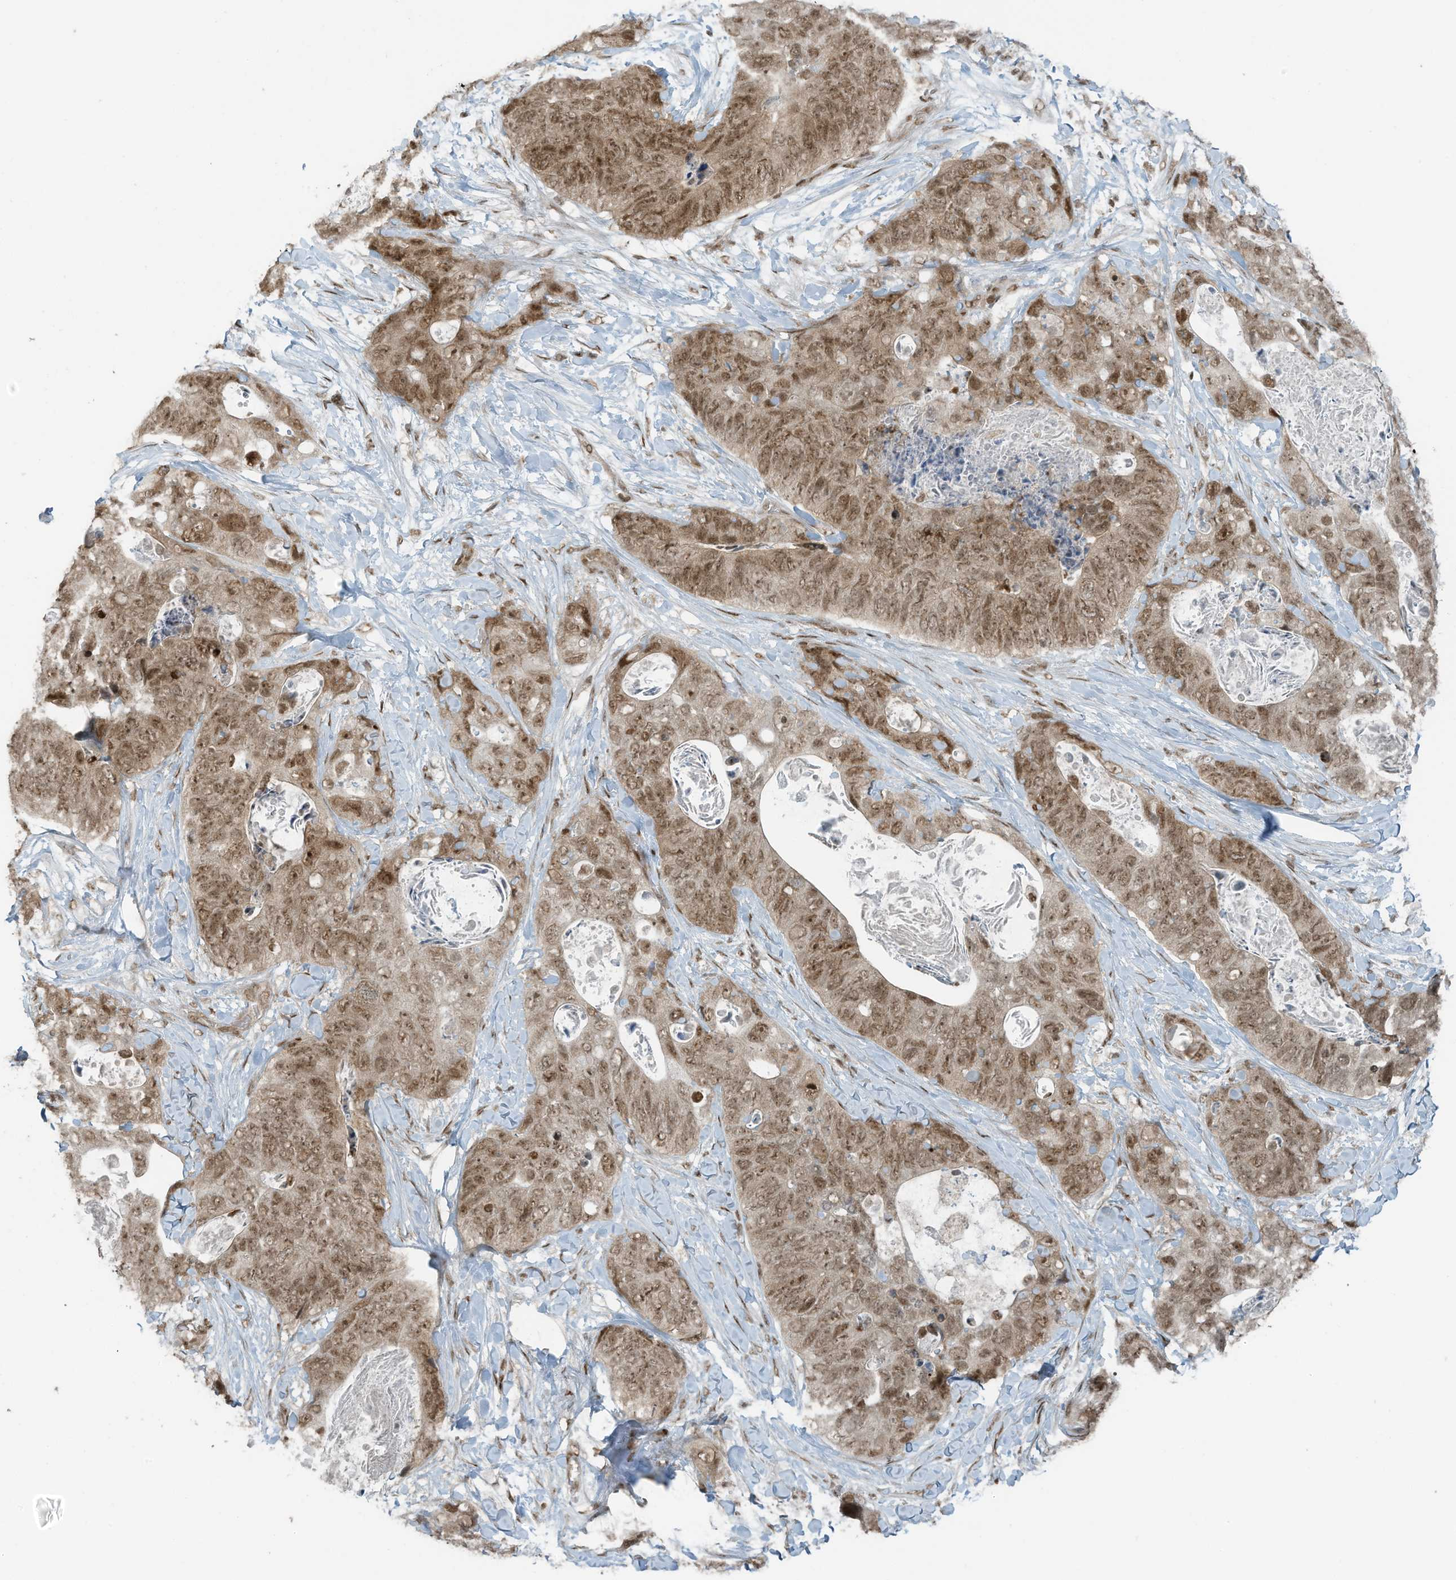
{"staining": {"intensity": "moderate", "quantity": ">75%", "location": "nuclear"}, "tissue": "stomach cancer", "cell_type": "Tumor cells", "image_type": "cancer", "snomed": [{"axis": "morphology", "description": "Adenocarcinoma, NOS"}, {"axis": "topography", "description": "Stomach"}], "caption": "Protein expression analysis of stomach cancer (adenocarcinoma) shows moderate nuclear staining in about >75% of tumor cells.", "gene": "PCNP", "patient": {"sex": "female", "age": 89}}